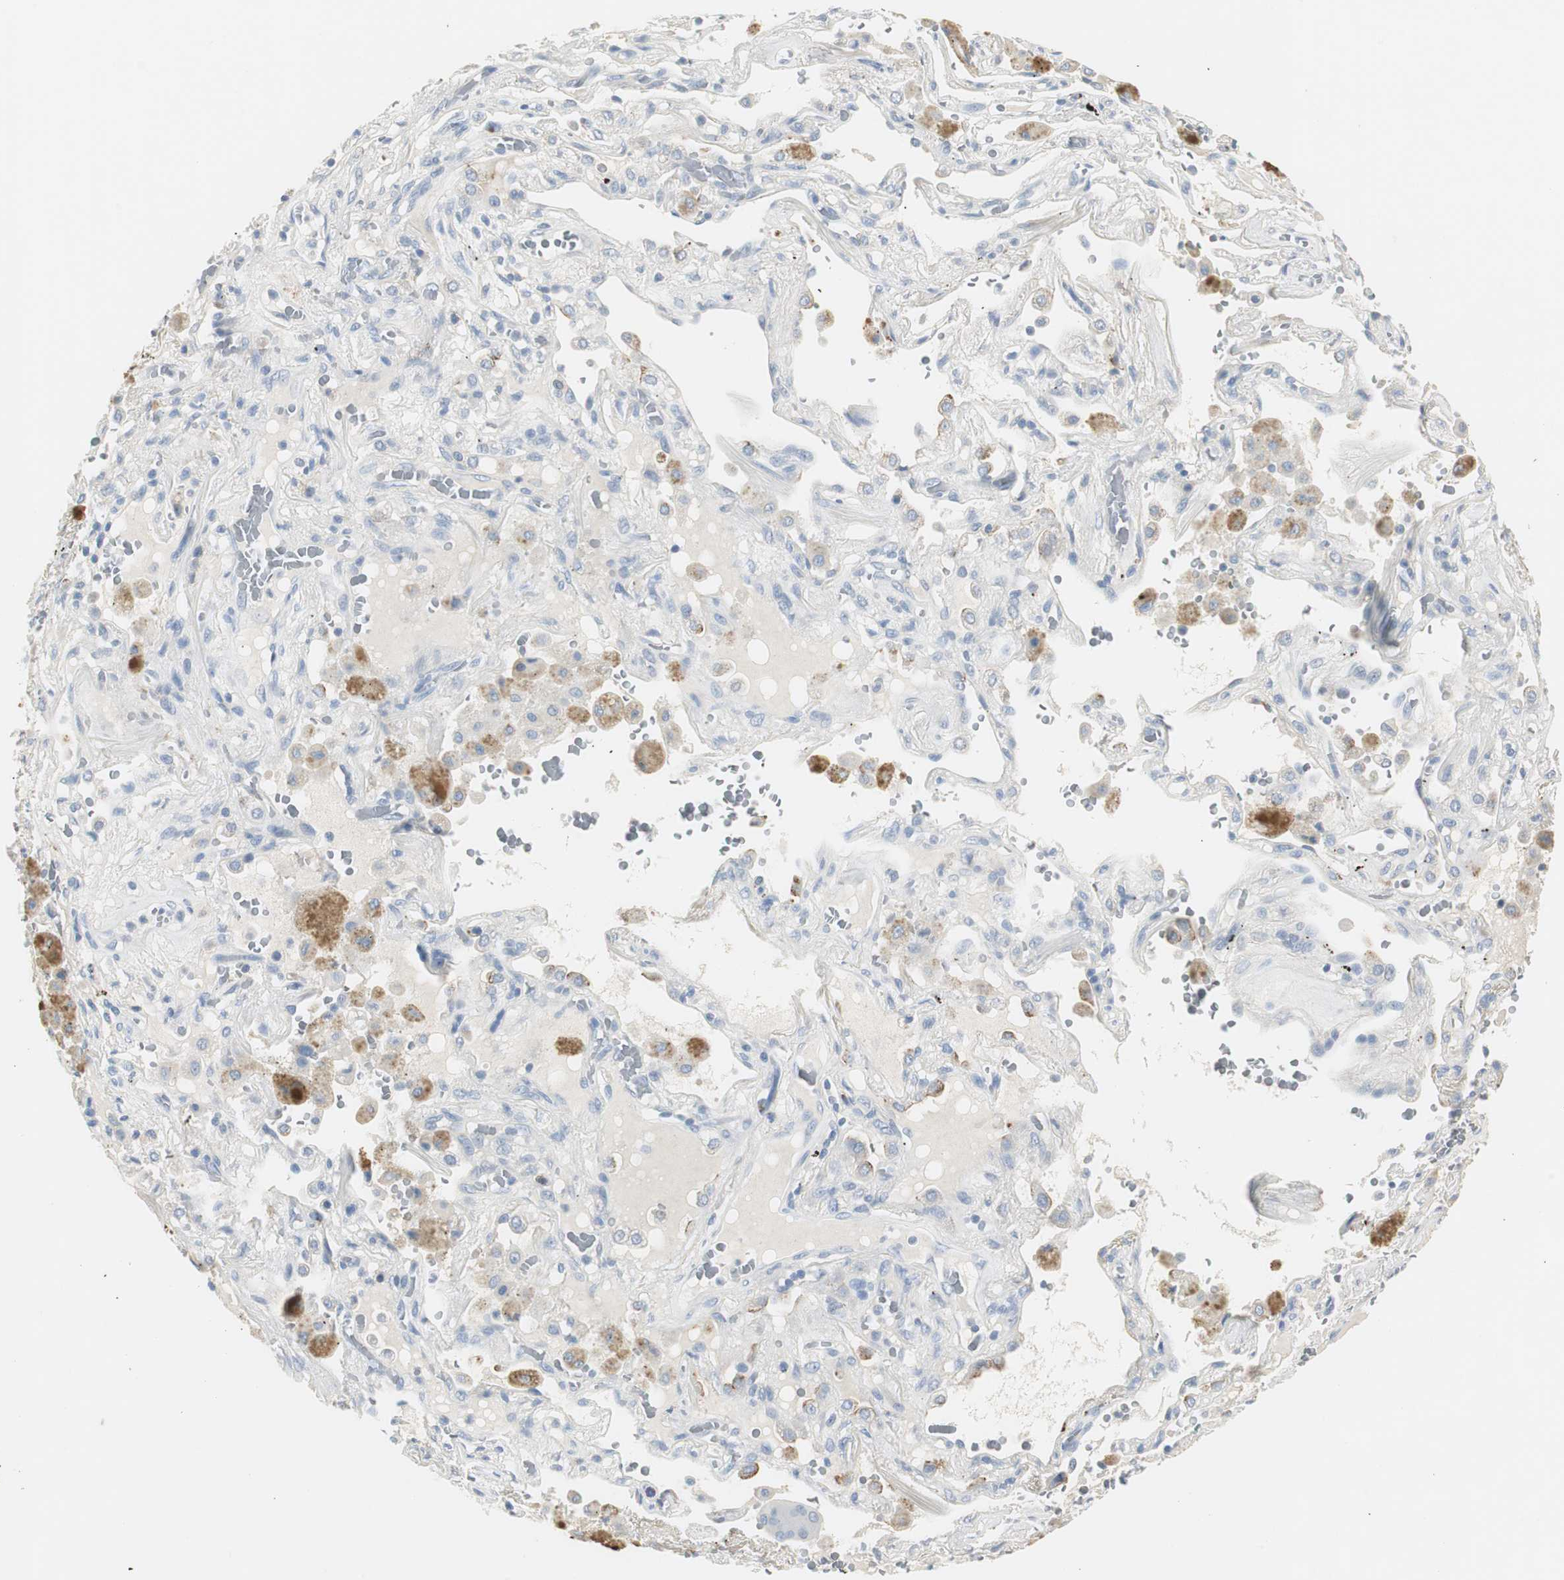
{"staining": {"intensity": "negative", "quantity": "none", "location": "none"}, "tissue": "lung cancer", "cell_type": "Tumor cells", "image_type": "cancer", "snomed": [{"axis": "morphology", "description": "Squamous cell carcinoma, NOS"}, {"axis": "topography", "description": "Lung"}], "caption": "There is no significant positivity in tumor cells of lung cancer.", "gene": "LRP2", "patient": {"sex": "male", "age": 57}}